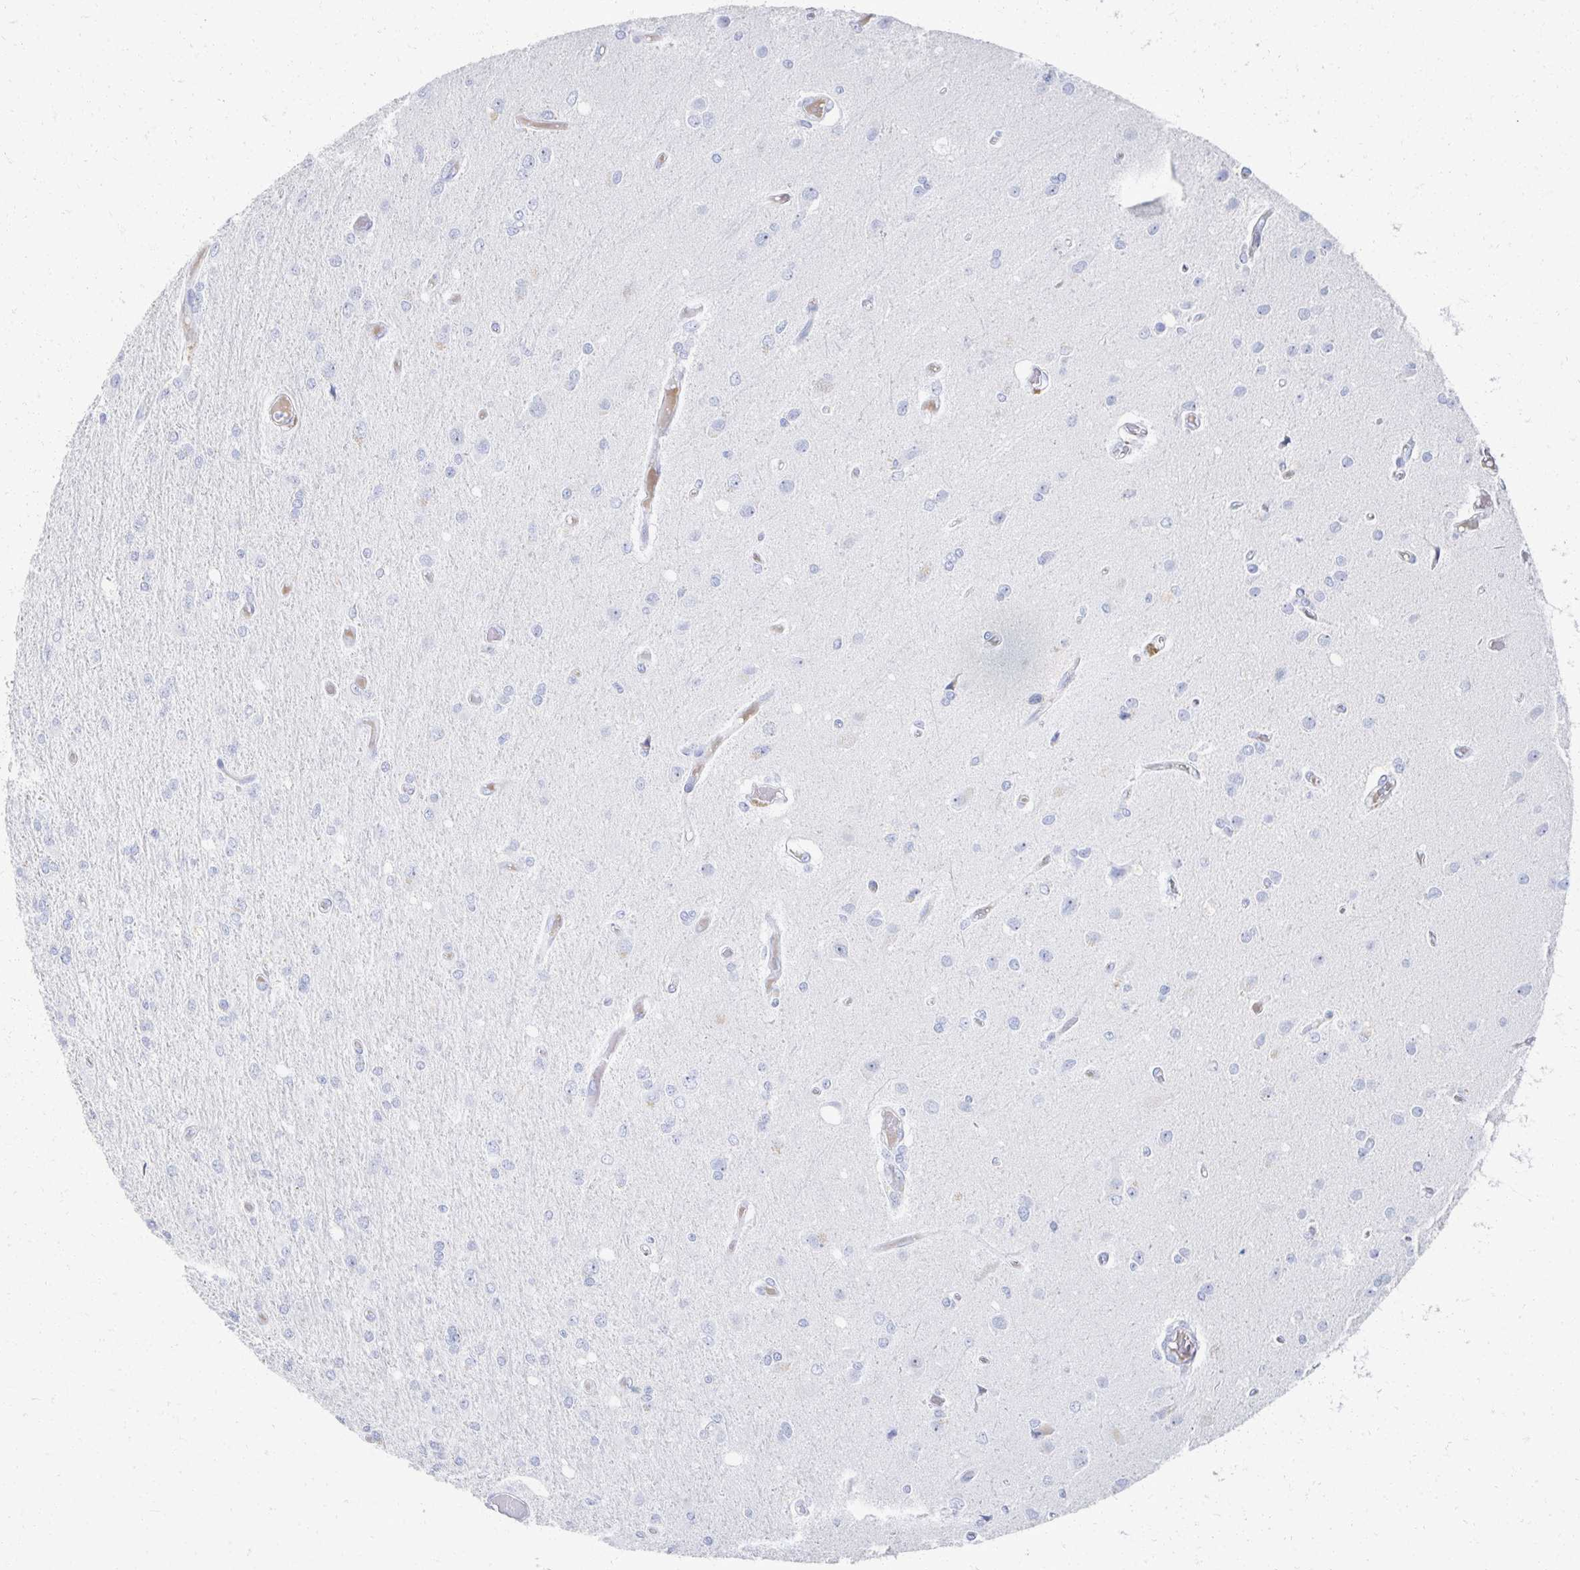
{"staining": {"intensity": "negative", "quantity": "none", "location": "none"}, "tissue": "glioma", "cell_type": "Tumor cells", "image_type": "cancer", "snomed": [{"axis": "morphology", "description": "Glioma, malignant, High grade"}, {"axis": "topography", "description": "Brain"}], "caption": "Immunohistochemical staining of high-grade glioma (malignant) demonstrates no significant staining in tumor cells.", "gene": "PRR20A", "patient": {"sex": "female", "age": 70}}